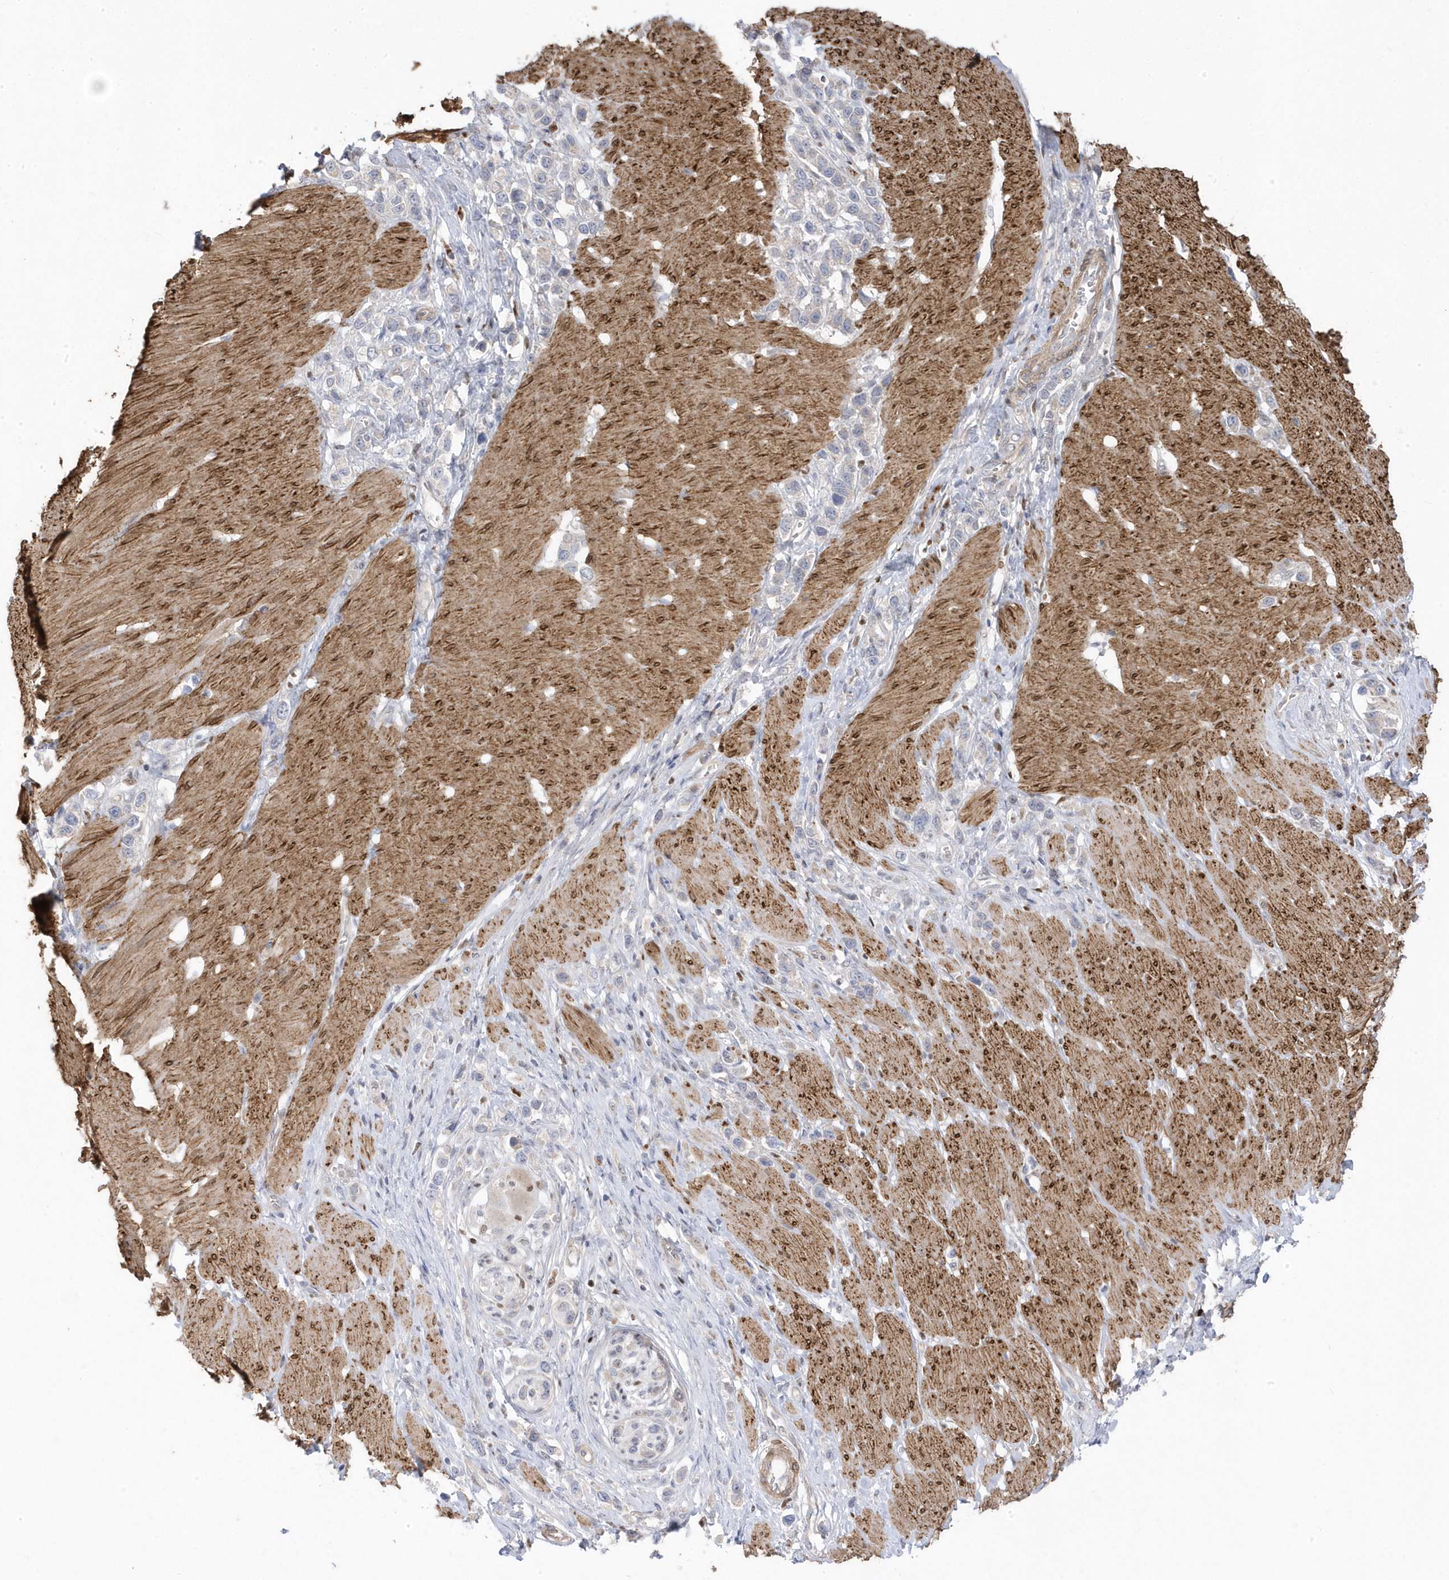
{"staining": {"intensity": "negative", "quantity": "none", "location": "none"}, "tissue": "stomach cancer", "cell_type": "Tumor cells", "image_type": "cancer", "snomed": [{"axis": "morphology", "description": "Normal tissue, NOS"}, {"axis": "morphology", "description": "Adenocarcinoma, NOS"}, {"axis": "topography", "description": "Stomach, upper"}, {"axis": "topography", "description": "Stomach"}], "caption": "Immunohistochemistry (IHC) photomicrograph of stomach cancer stained for a protein (brown), which displays no staining in tumor cells.", "gene": "GTPBP6", "patient": {"sex": "female", "age": 65}}